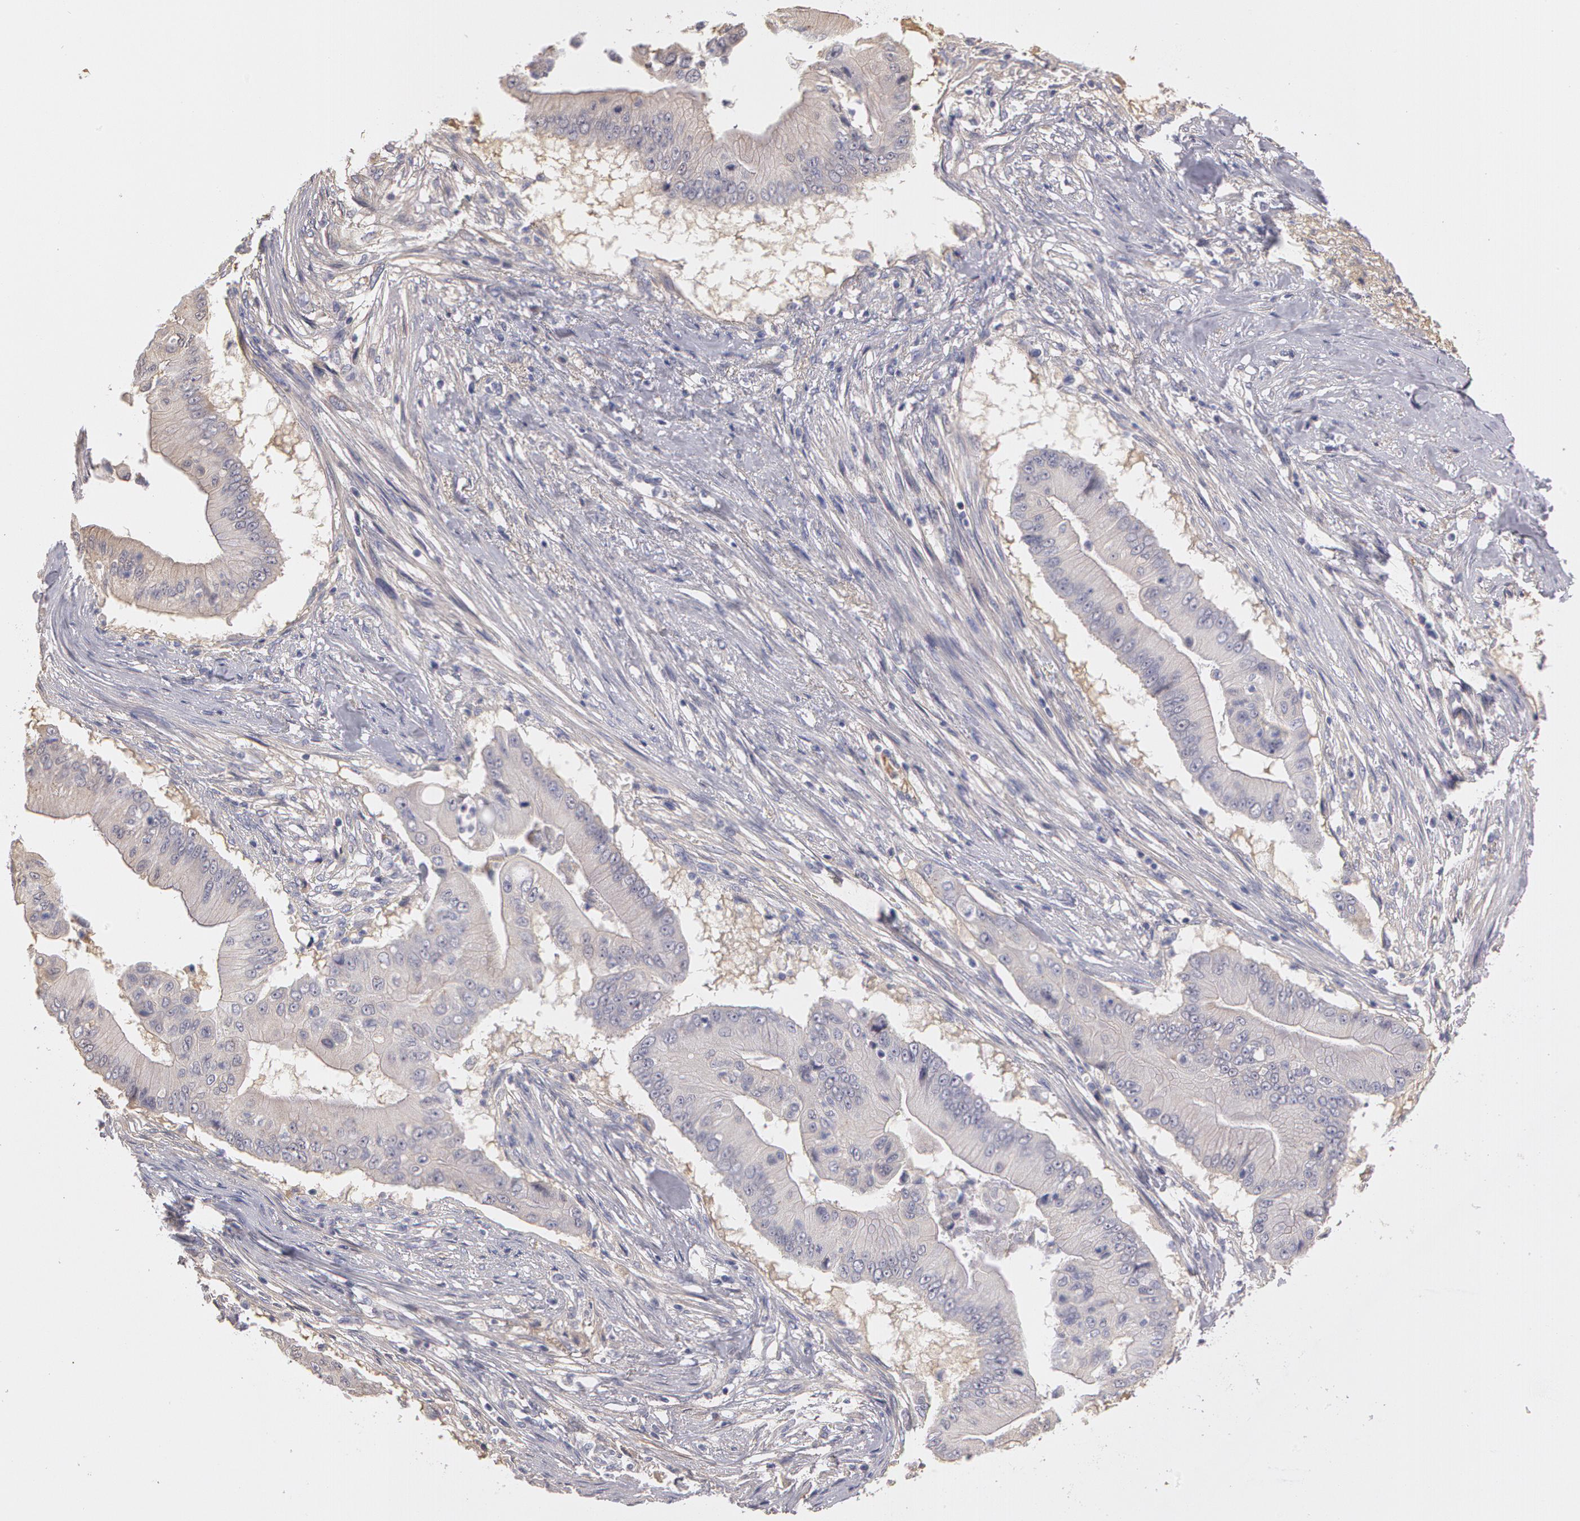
{"staining": {"intensity": "negative", "quantity": "none", "location": "none"}, "tissue": "pancreatic cancer", "cell_type": "Tumor cells", "image_type": "cancer", "snomed": [{"axis": "morphology", "description": "Adenocarcinoma, NOS"}, {"axis": "topography", "description": "Pancreas"}], "caption": "Adenocarcinoma (pancreatic) stained for a protein using immunohistochemistry (IHC) exhibits no expression tumor cells.", "gene": "C1R", "patient": {"sex": "male", "age": 62}}